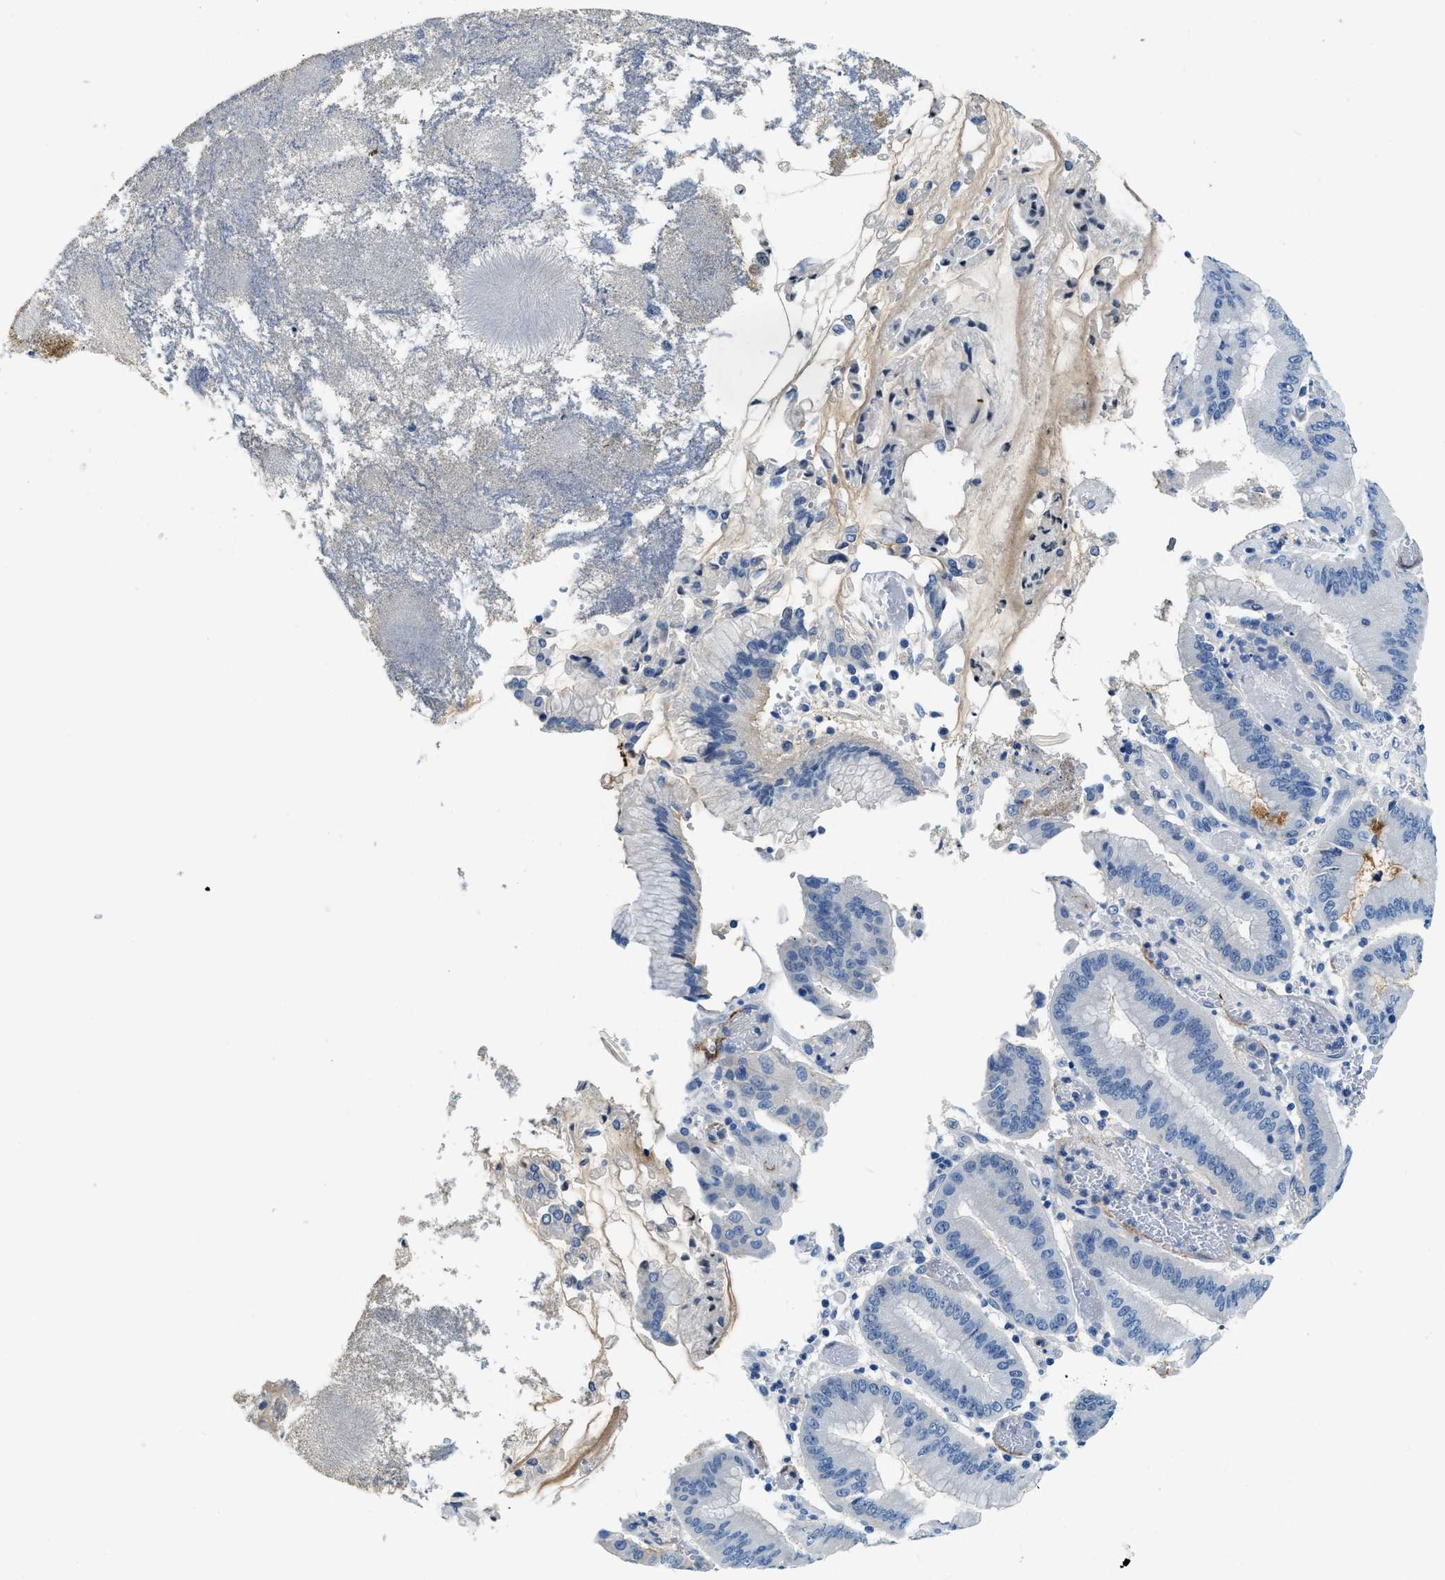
{"staining": {"intensity": "negative", "quantity": "none", "location": "none"}, "tissue": "stomach cancer", "cell_type": "Tumor cells", "image_type": "cancer", "snomed": [{"axis": "morphology", "description": "Normal tissue, NOS"}, {"axis": "morphology", "description": "Adenocarcinoma, NOS"}, {"axis": "topography", "description": "Stomach"}], "caption": "DAB immunohistochemical staining of stomach cancer exhibits no significant positivity in tumor cells.", "gene": "MBL2", "patient": {"sex": "male", "age": 48}}